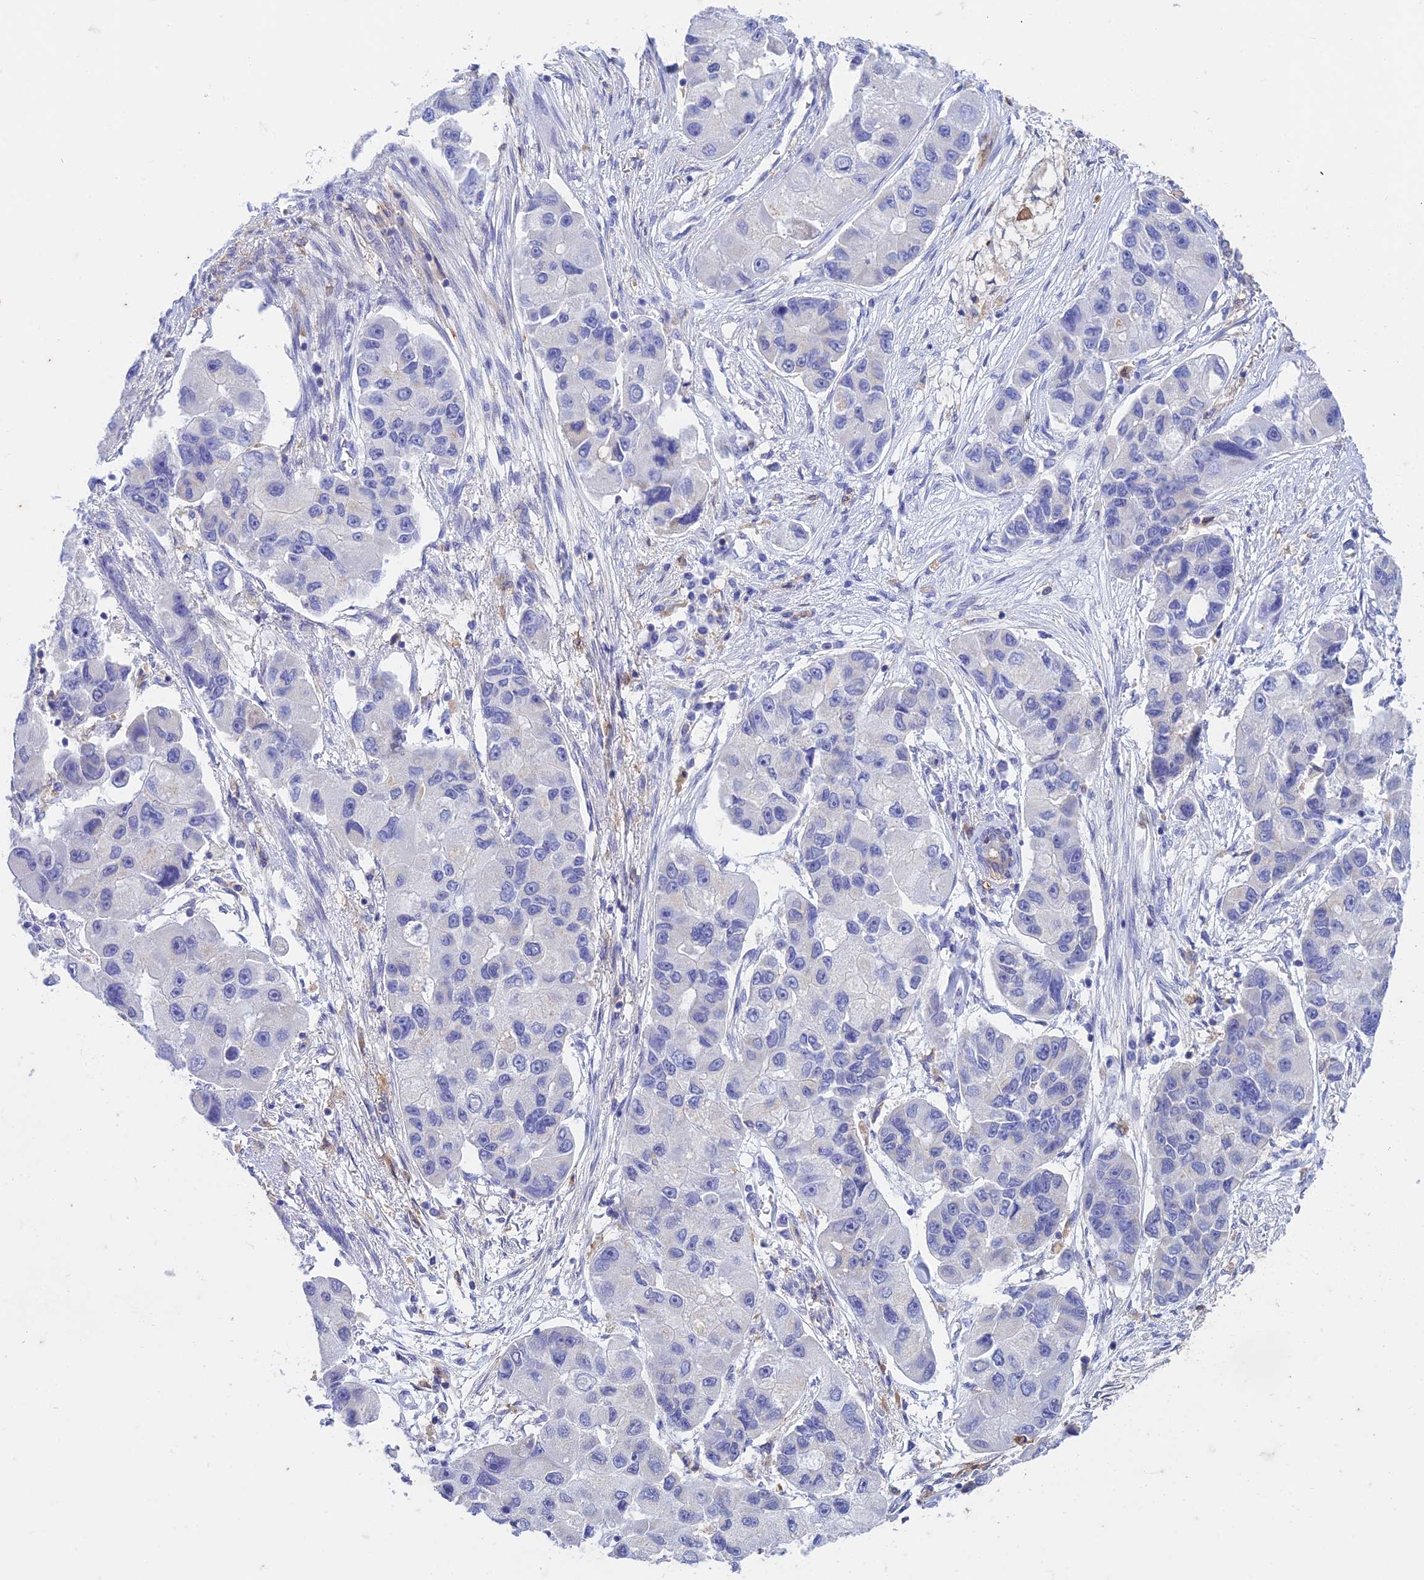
{"staining": {"intensity": "negative", "quantity": "none", "location": "none"}, "tissue": "lung cancer", "cell_type": "Tumor cells", "image_type": "cancer", "snomed": [{"axis": "morphology", "description": "Adenocarcinoma, NOS"}, {"axis": "topography", "description": "Lung"}], "caption": "This is a micrograph of IHC staining of adenocarcinoma (lung), which shows no expression in tumor cells. Nuclei are stained in blue.", "gene": "FGF7", "patient": {"sex": "female", "age": 54}}